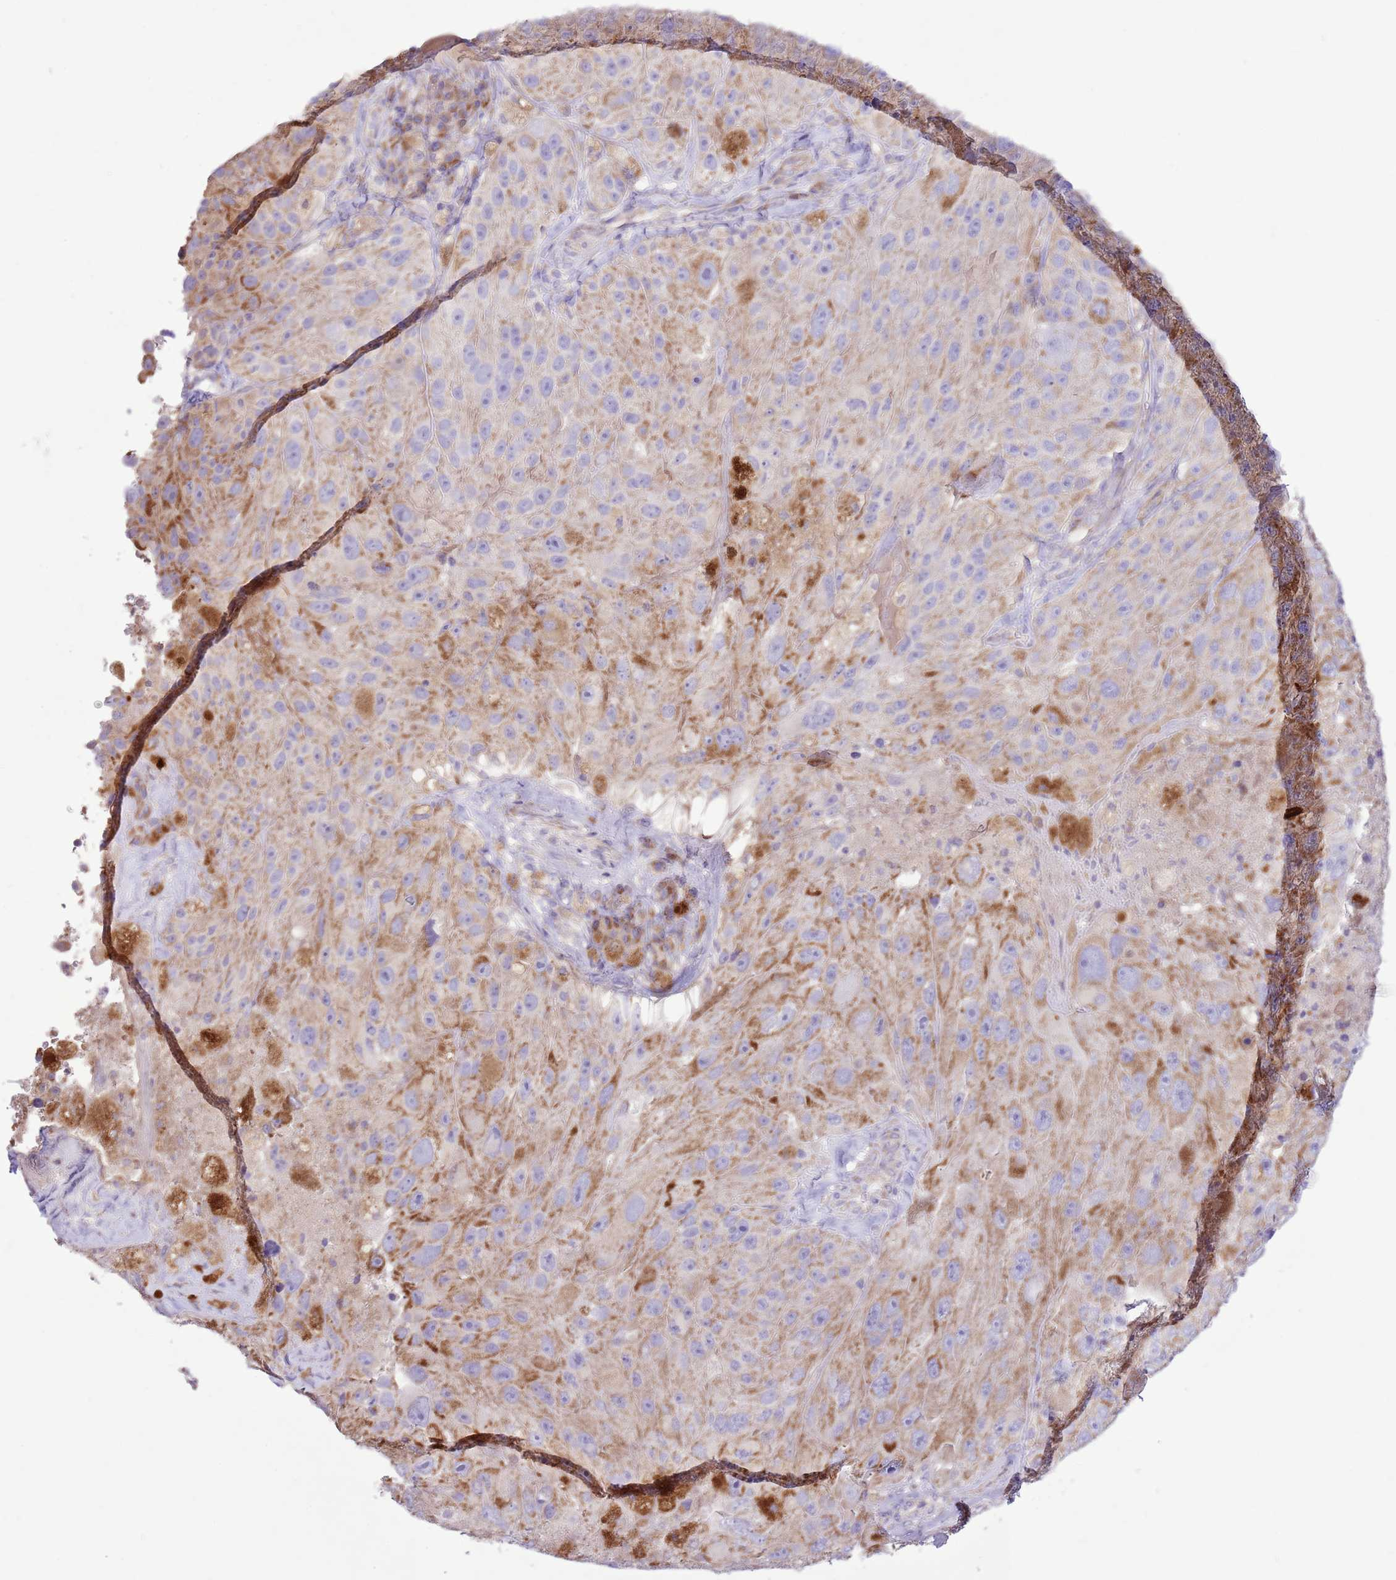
{"staining": {"intensity": "moderate", "quantity": "25%-75%", "location": "cytoplasmic/membranous"}, "tissue": "melanoma", "cell_type": "Tumor cells", "image_type": "cancer", "snomed": [{"axis": "morphology", "description": "Malignant melanoma, Metastatic site"}, {"axis": "topography", "description": "Lymph node"}], "caption": "Malignant melanoma (metastatic site) tissue exhibits moderate cytoplasmic/membranous positivity in about 25%-75% of tumor cells, visualized by immunohistochemistry.", "gene": "OAZ2", "patient": {"sex": "male", "age": 62}}